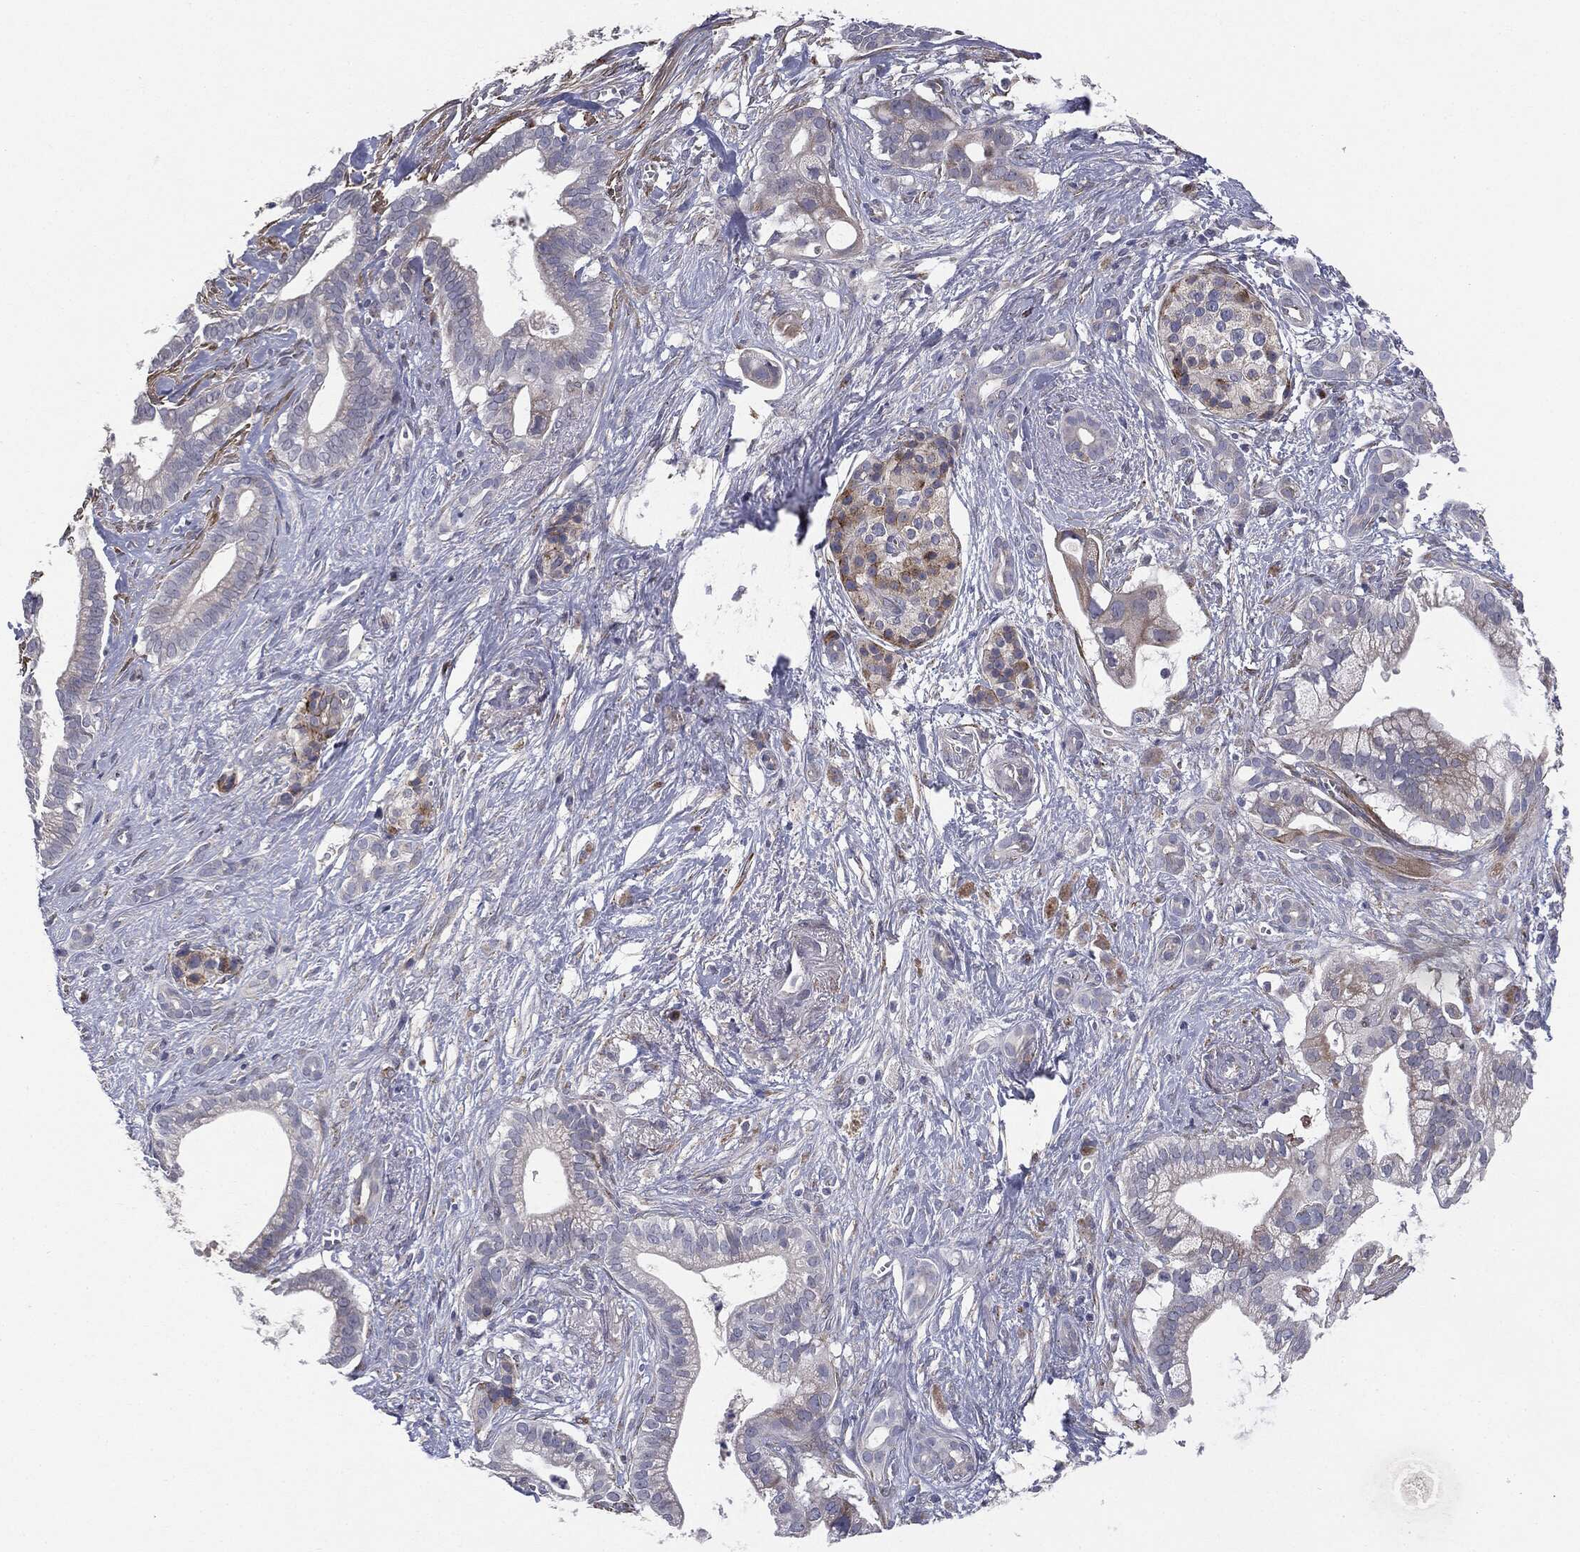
{"staining": {"intensity": "negative", "quantity": "none", "location": "none"}, "tissue": "pancreatic cancer", "cell_type": "Tumor cells", "image_type": "cancer", "snomed": [{"axis": "morphology", "description": "Adenocarcinoma, NOS"}, {"axis": "topography", "description": "Pancreas"}], "caption": "Immunohistochemistry image of human pancreatic adenocarcinoma stained for a protein (brown), which shows no positivity in tumor cells.", "gene": "KRT5", "patient": {"sex": "male", "age": 61}}